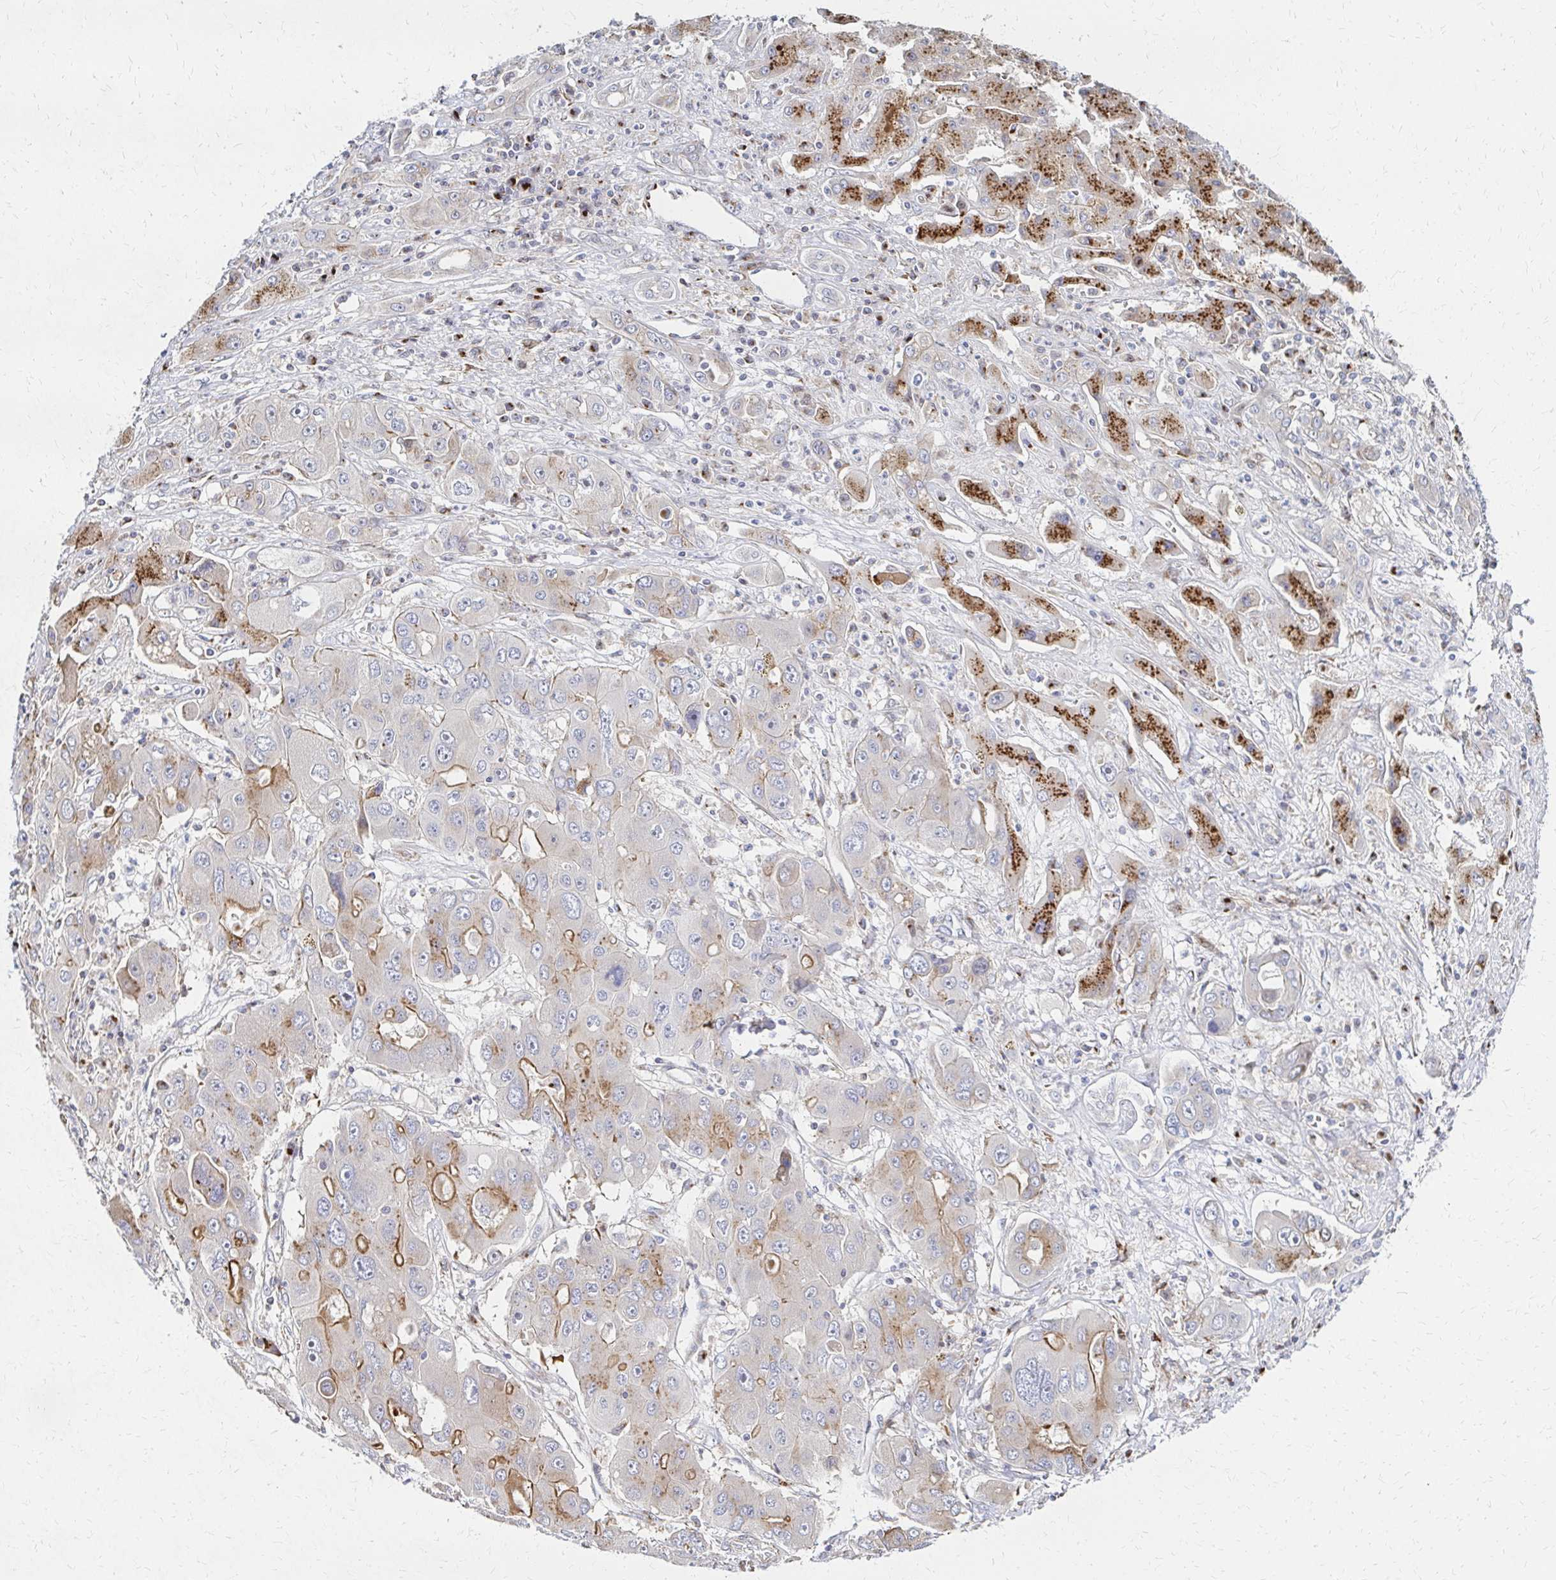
{"staining": {"intensity": "moderate", "quantity": "<25%", "location": "cytoplasmic/membranous"}, "tissue": "liver cancer", "cell_type": "Tumor cells", "image_type": "cancer", "snomed": [{"axis": "morphology", "description": "Cholangiocarcinoma"}, {"axis": "topography", "description": "Liver"}], "caption": "This is a histology image of immunohistochemistry staining of liver cholangiocarcinoma, which shows moderate positivity in the cytoplasmic/membranous of tumor cells.", "gene": "MAN1A1", "patient": {"sex": "male", "age": 67}}